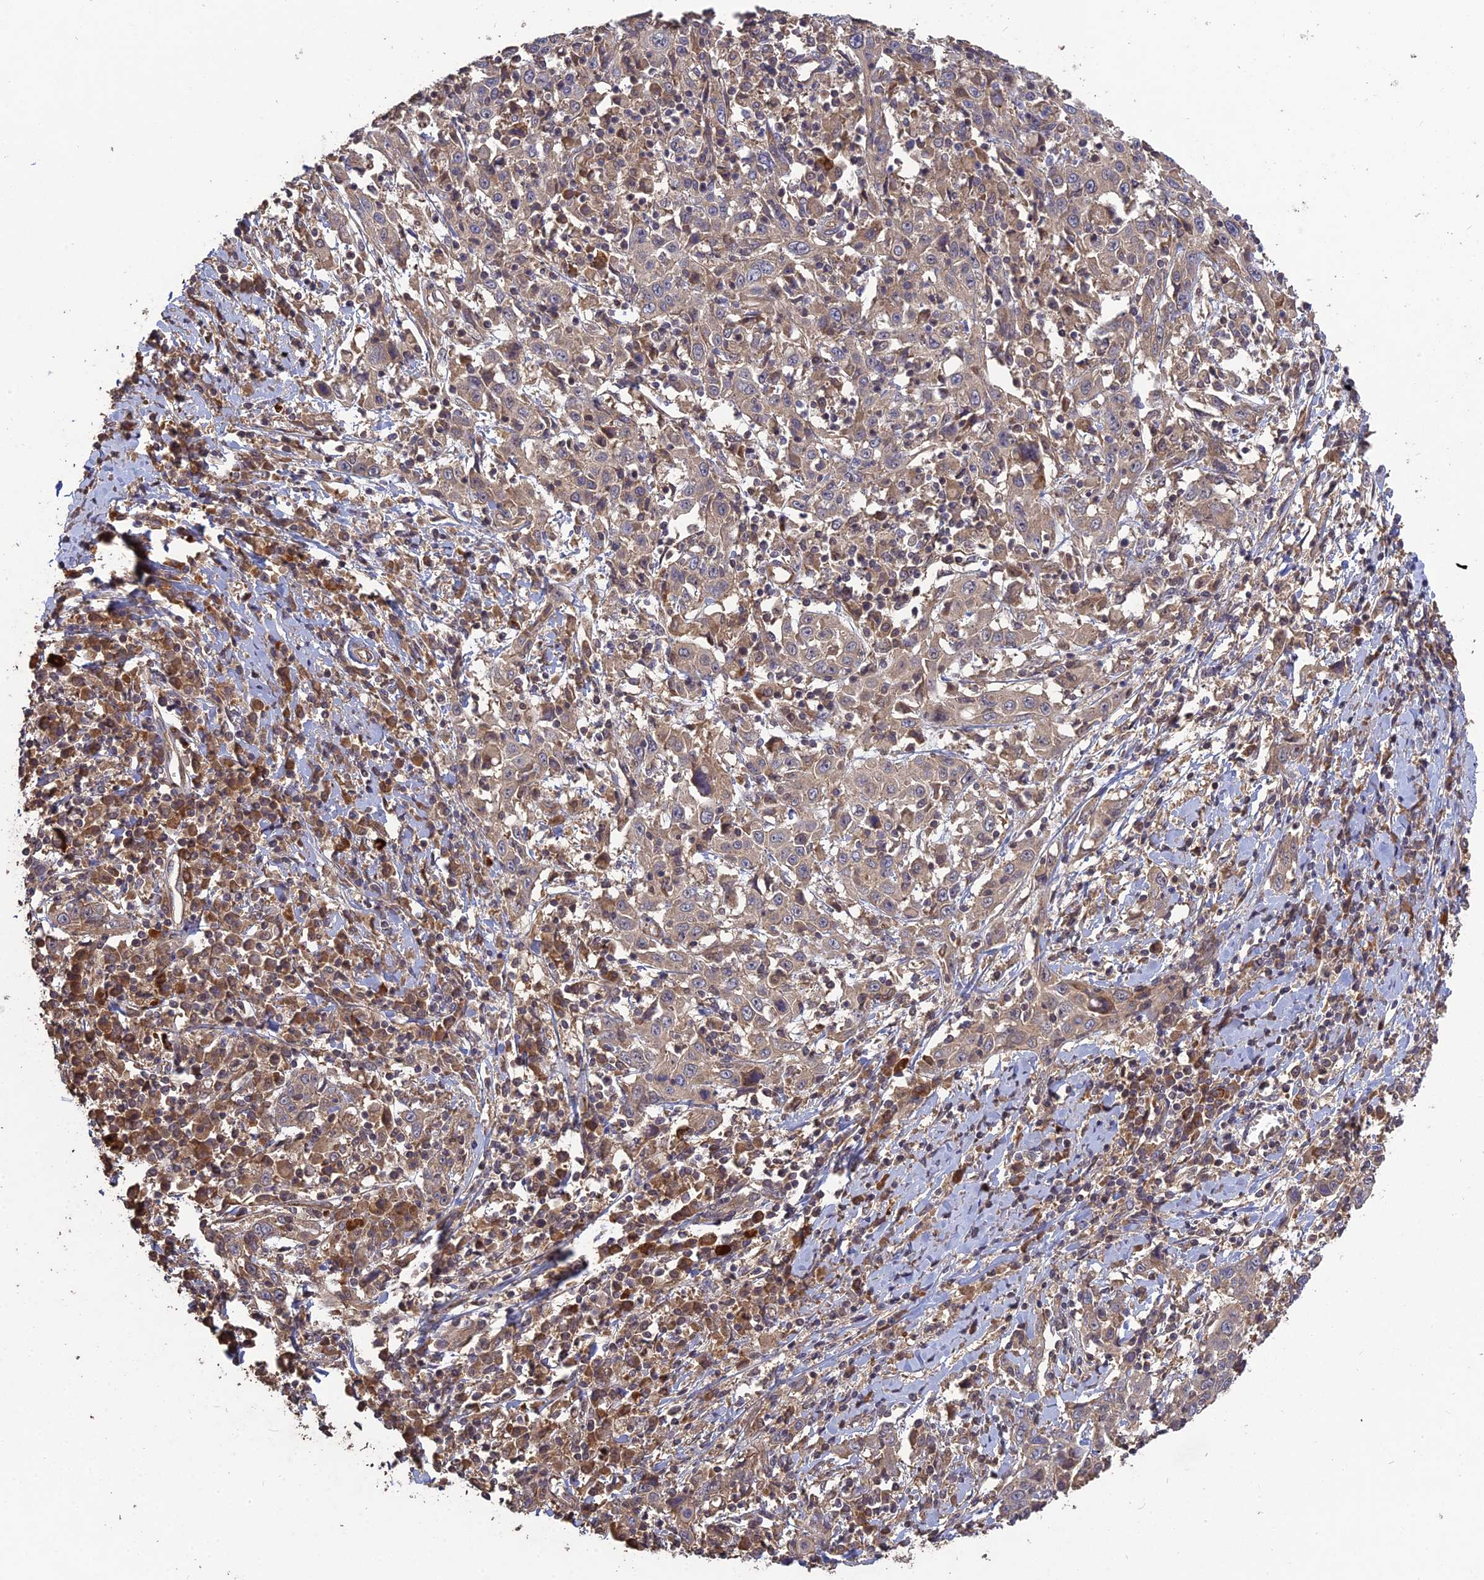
{"staining": {"intensity": "weak", "quantity": "<25%", "location": "cytoplasmic/membranous"}, "tissue": "cervical cancer", "cell_type": "Tumor cells", "image_type": "cancer", "snomed": [{"axis": "morphology", "description": "Squamous cell carcinoma, NOS"}, {"axis": "topography", "description": "Cervix"}], "caption": "Protein analysis of cervical cancer reveals no significant positivity in tumor cells.", "gene": "ARHGAP40", "patient": {"sex": "female", "age": 46}}